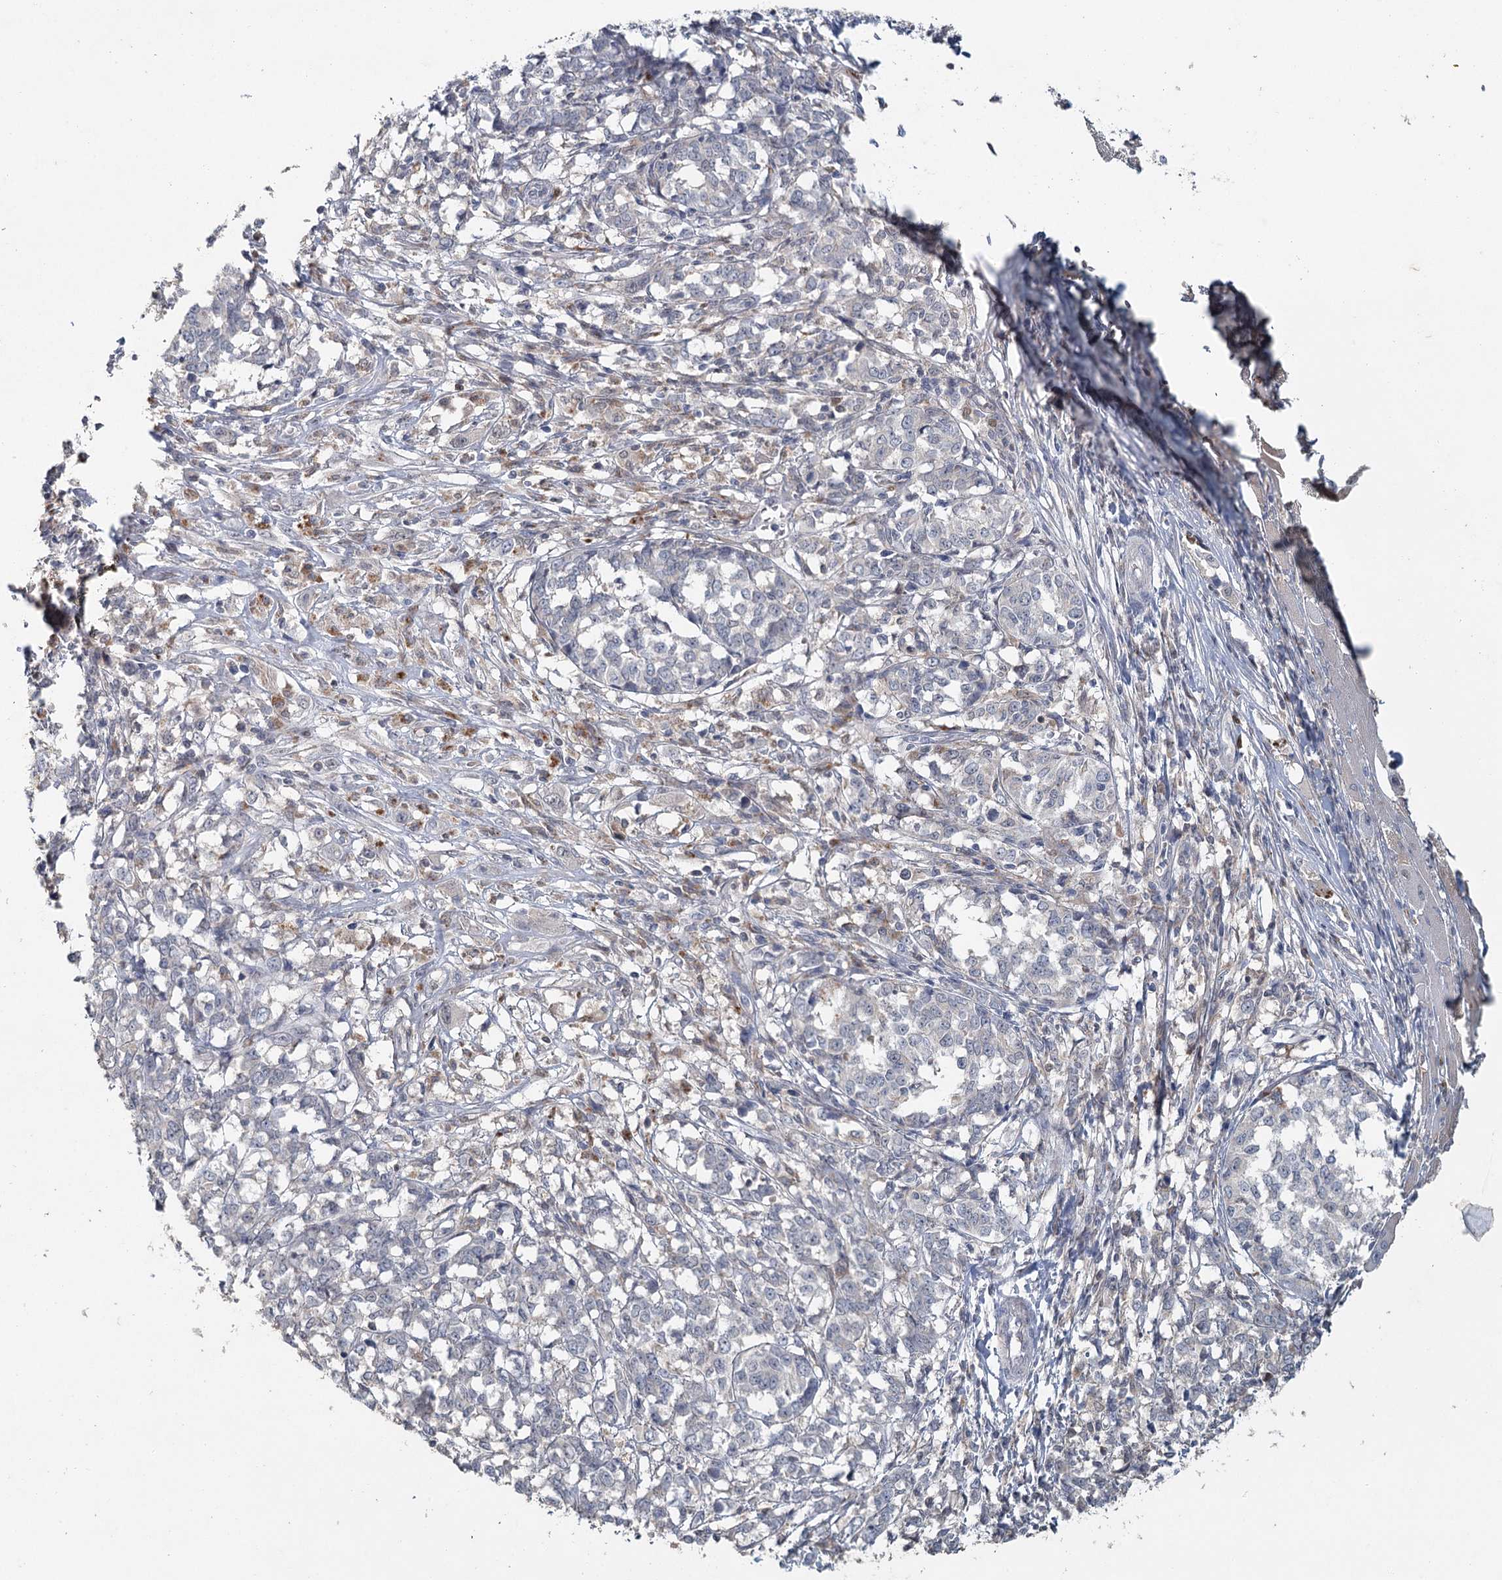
{"staining": {"intensity": "negative", "quantity": "none", "location": "none"}, "tissue": "melanoma", "cell_type": "Tumor cells", "image_type": "cancer", "snomed": [{"axis": "morphology", "description": "Malignant melanoma, NOS"}, {"axis": "topography", "description": "Skin"}], "caption": "Protein analysis of malignant melanoma displays no significant staining in tumor cells. The staining was performed using DAB to visualize the protein expression in brown, while the nuclei were stained in blue with hematoxylin (Magnification: 20x).", "gene": "ADK", "patient": {"sex": "female", "age": 72}}